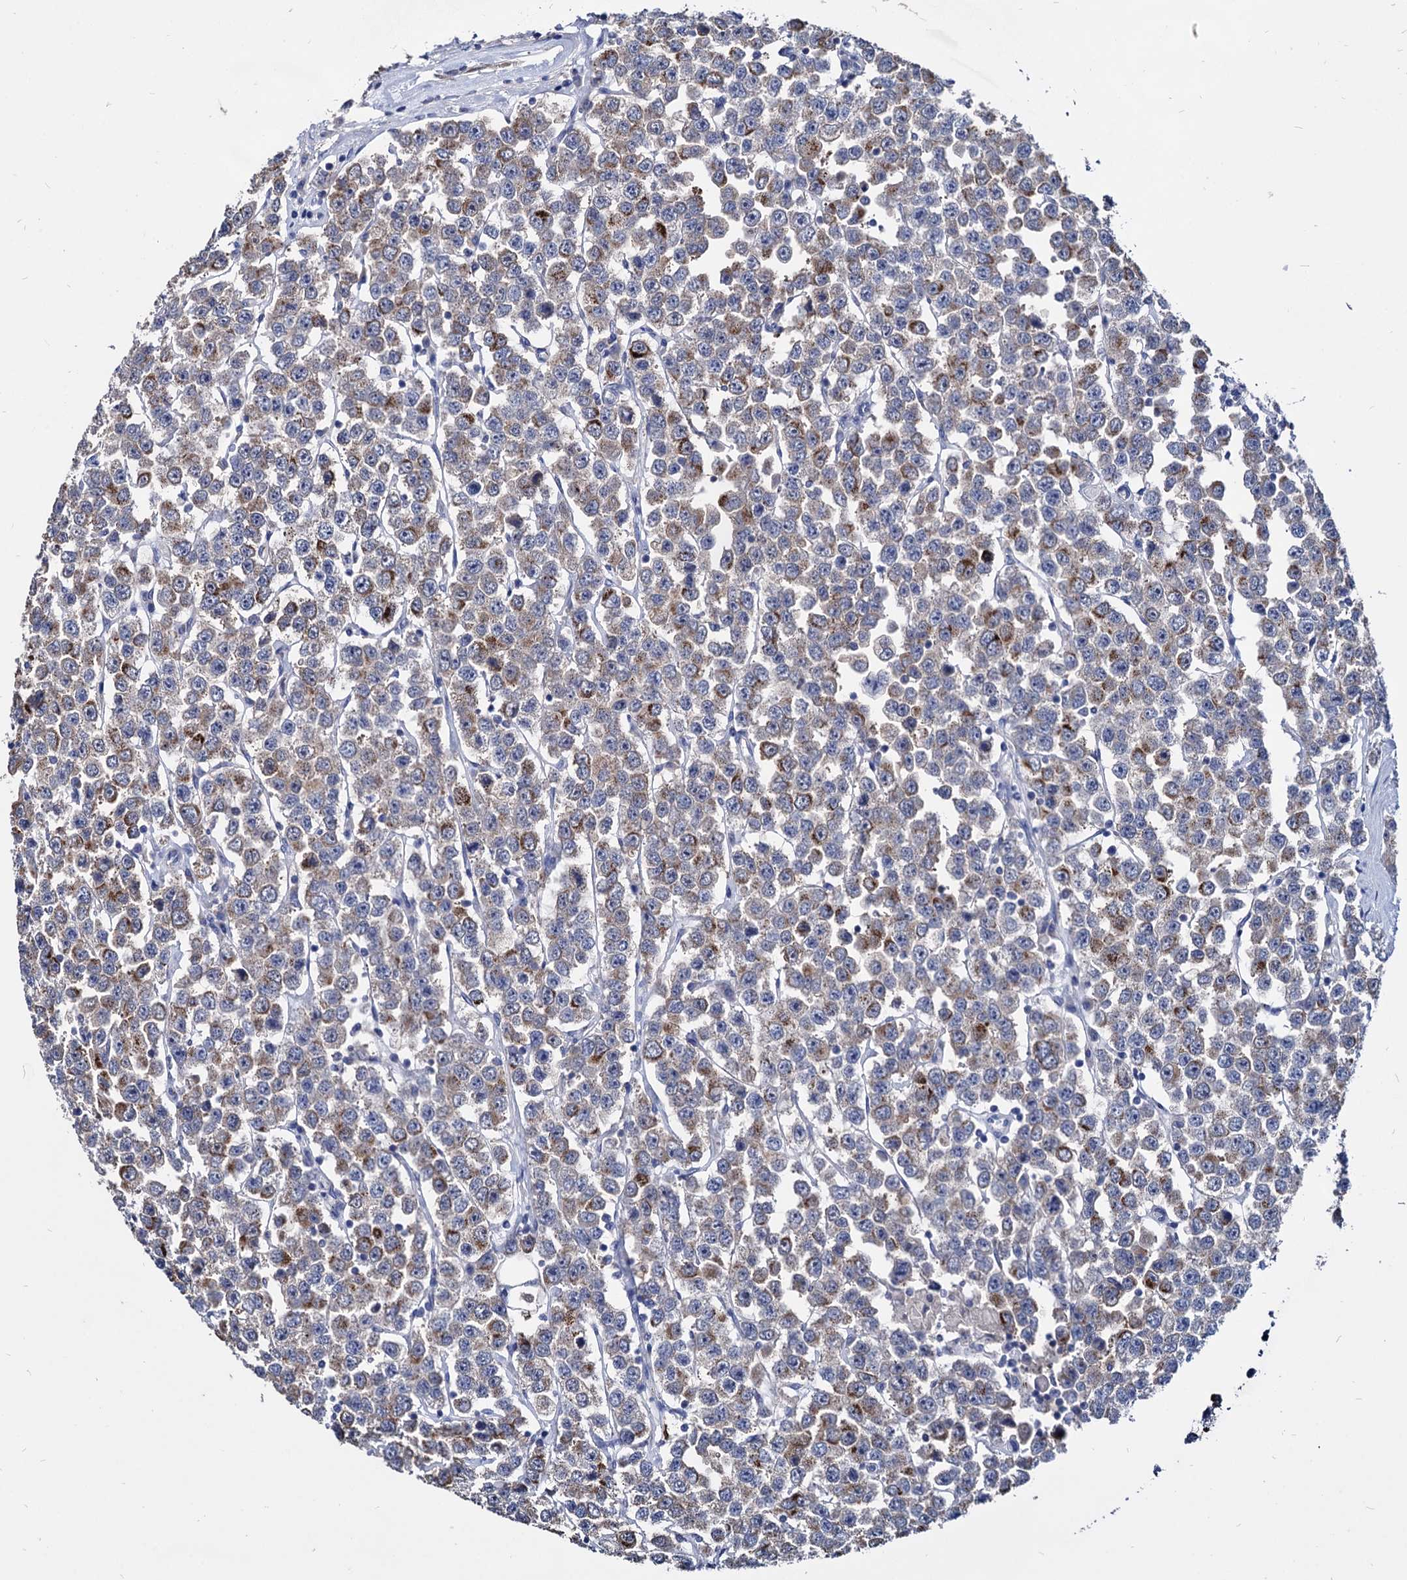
{"staining": {"intensity": "moderate", "quantity": "25%-75%", "location": "cytoplasmic/membranous"}, "tissue": "testis cancer", "cell_type": "Tumor cells", "image_type": "cancer", "snomed": [{"axis": "morphology", "description": "Seminoma, NOS"}, {"axis": "topography", "description": "Testis"}], "caption": "Testis seminoma tissue displays moderate cytoplasmic/membranous staining in approximately 25%-75% of tumor cells Using DAB (3,3'-diaminobenzidine) (brown) and hematoxylin (blue) stains, captured at high magnification using brightfield microscopy.", "gene": "ESD", "patient": {"sex": "male", "age": 28}}